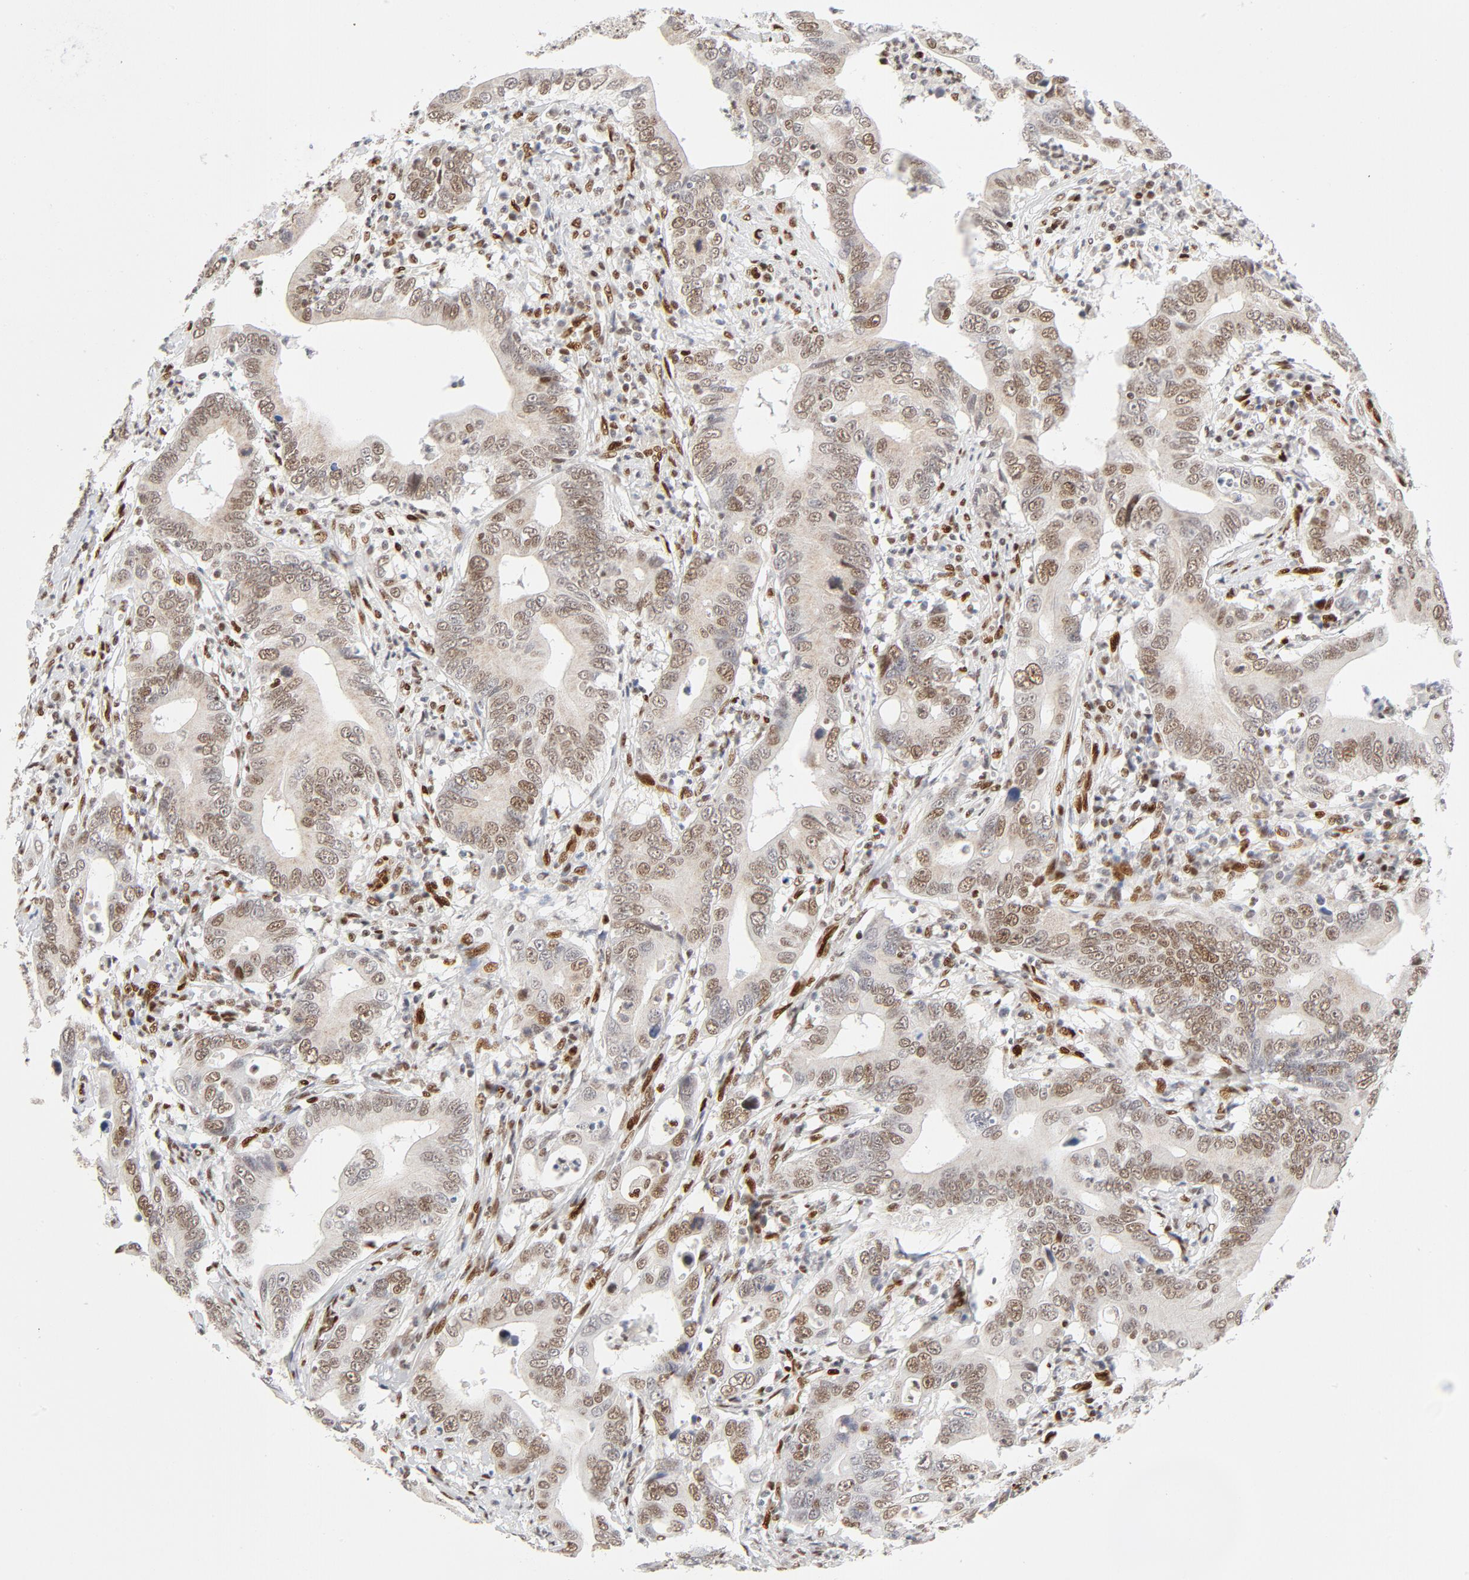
{"staining": {"intensity": "moderate", "quantity": ">75%", "location": "nuclear"}, "tissue": "stomach cancer", "cell_type": "Tumor cells", "image_type": "cancer", "snomed": [{"axis": "morphology", "description": "Adenocarcinoma, NOS"}, {"axis": "topography", "description": "Stomach, upper"}], "caption": "A medium amount of moderate nuclear positivity is identified in approximately >75% of tumor cells in stomach cancer tissue.", "gene": "MEF2A", "patient": {"sex": "male", "age": 63}}